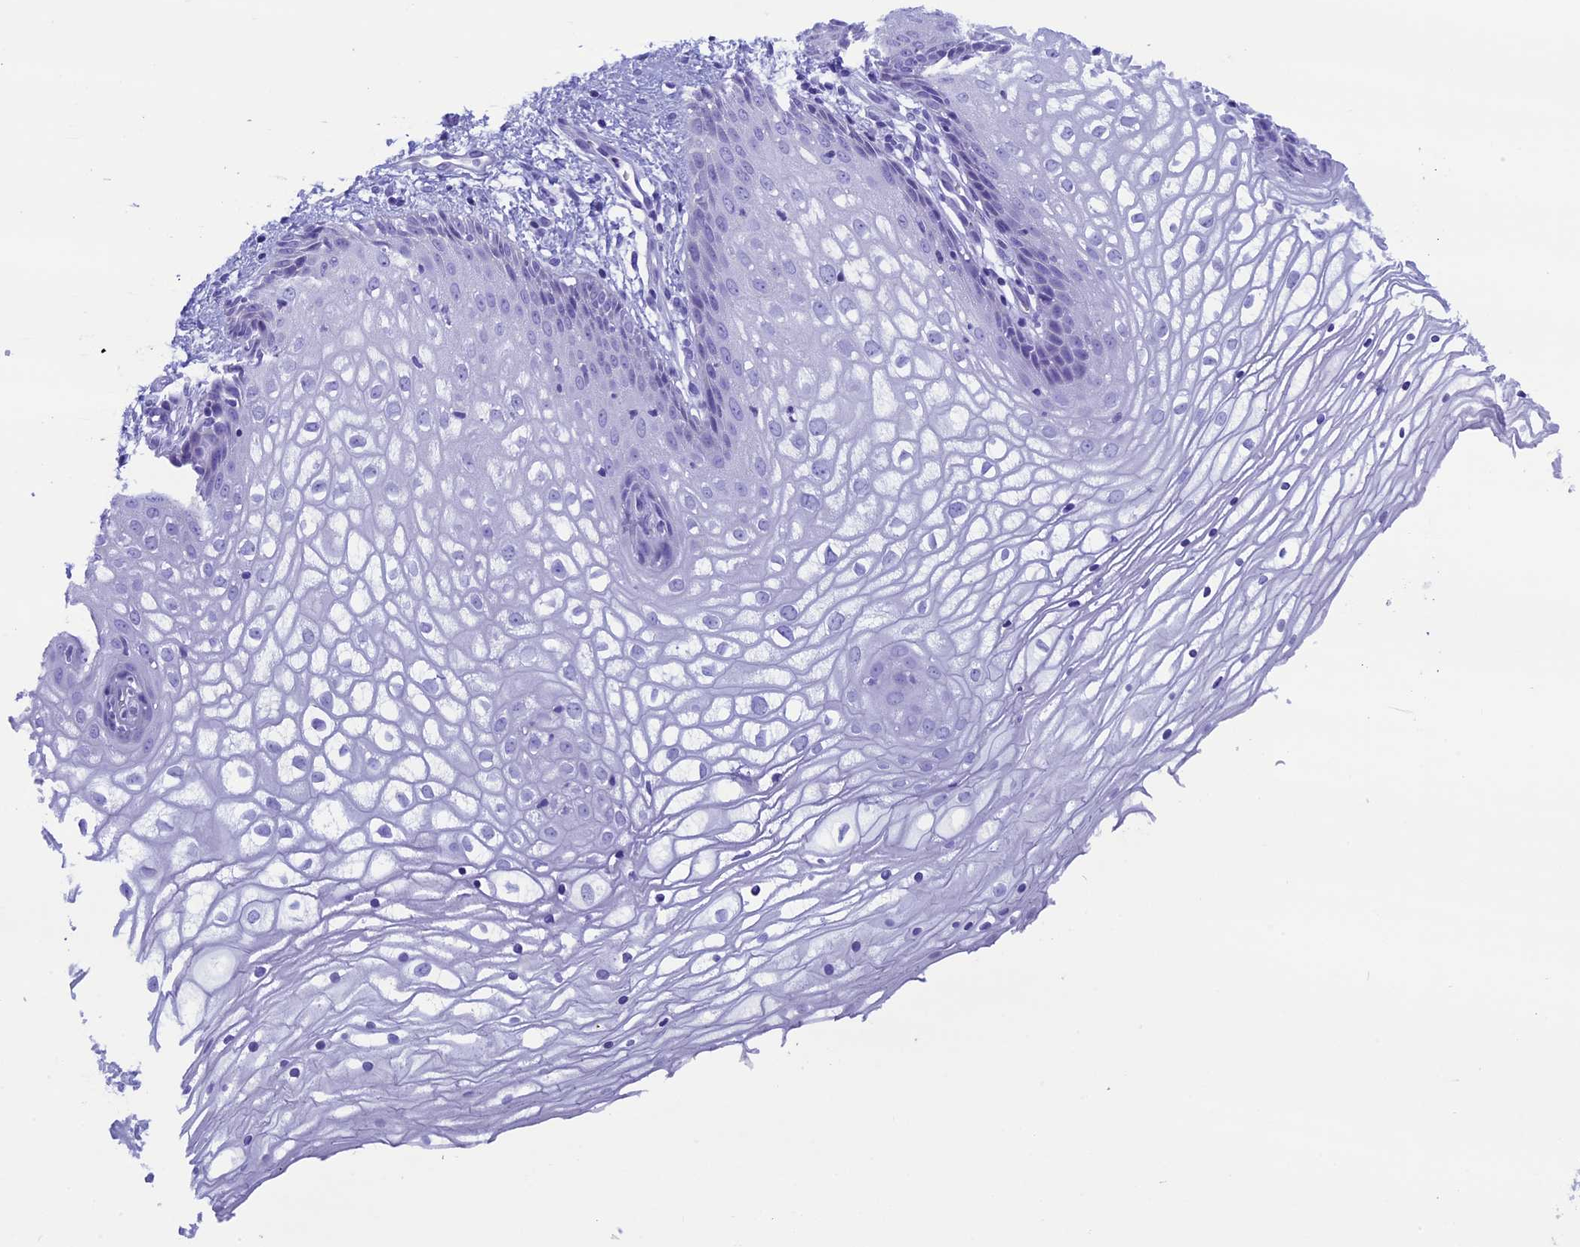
{"staining": {"intensity": "negative", "quantity": "none", "location": "none"}, "tissue": "vagina", "cell_type": "Squamous epithelial cells", "image_type": "normal", "snomed": [{"axis": "morphology", "description": "Normal tissue, NOS"}, {"axis": "topography", "description": "Vagina"}], "caption": "This is a image of immunohistochemistry staining of unremarkable vagina, which shows no positivity in squamous epithelial cells. Brightfield microscopy of IHC stained with DAB (3,3'-diaminobenzidine) (brown) and hematoxylin (blue), captured at high magnification.", "gene": "FAM169A", "patient": {"sex": "female", "age": 34}}